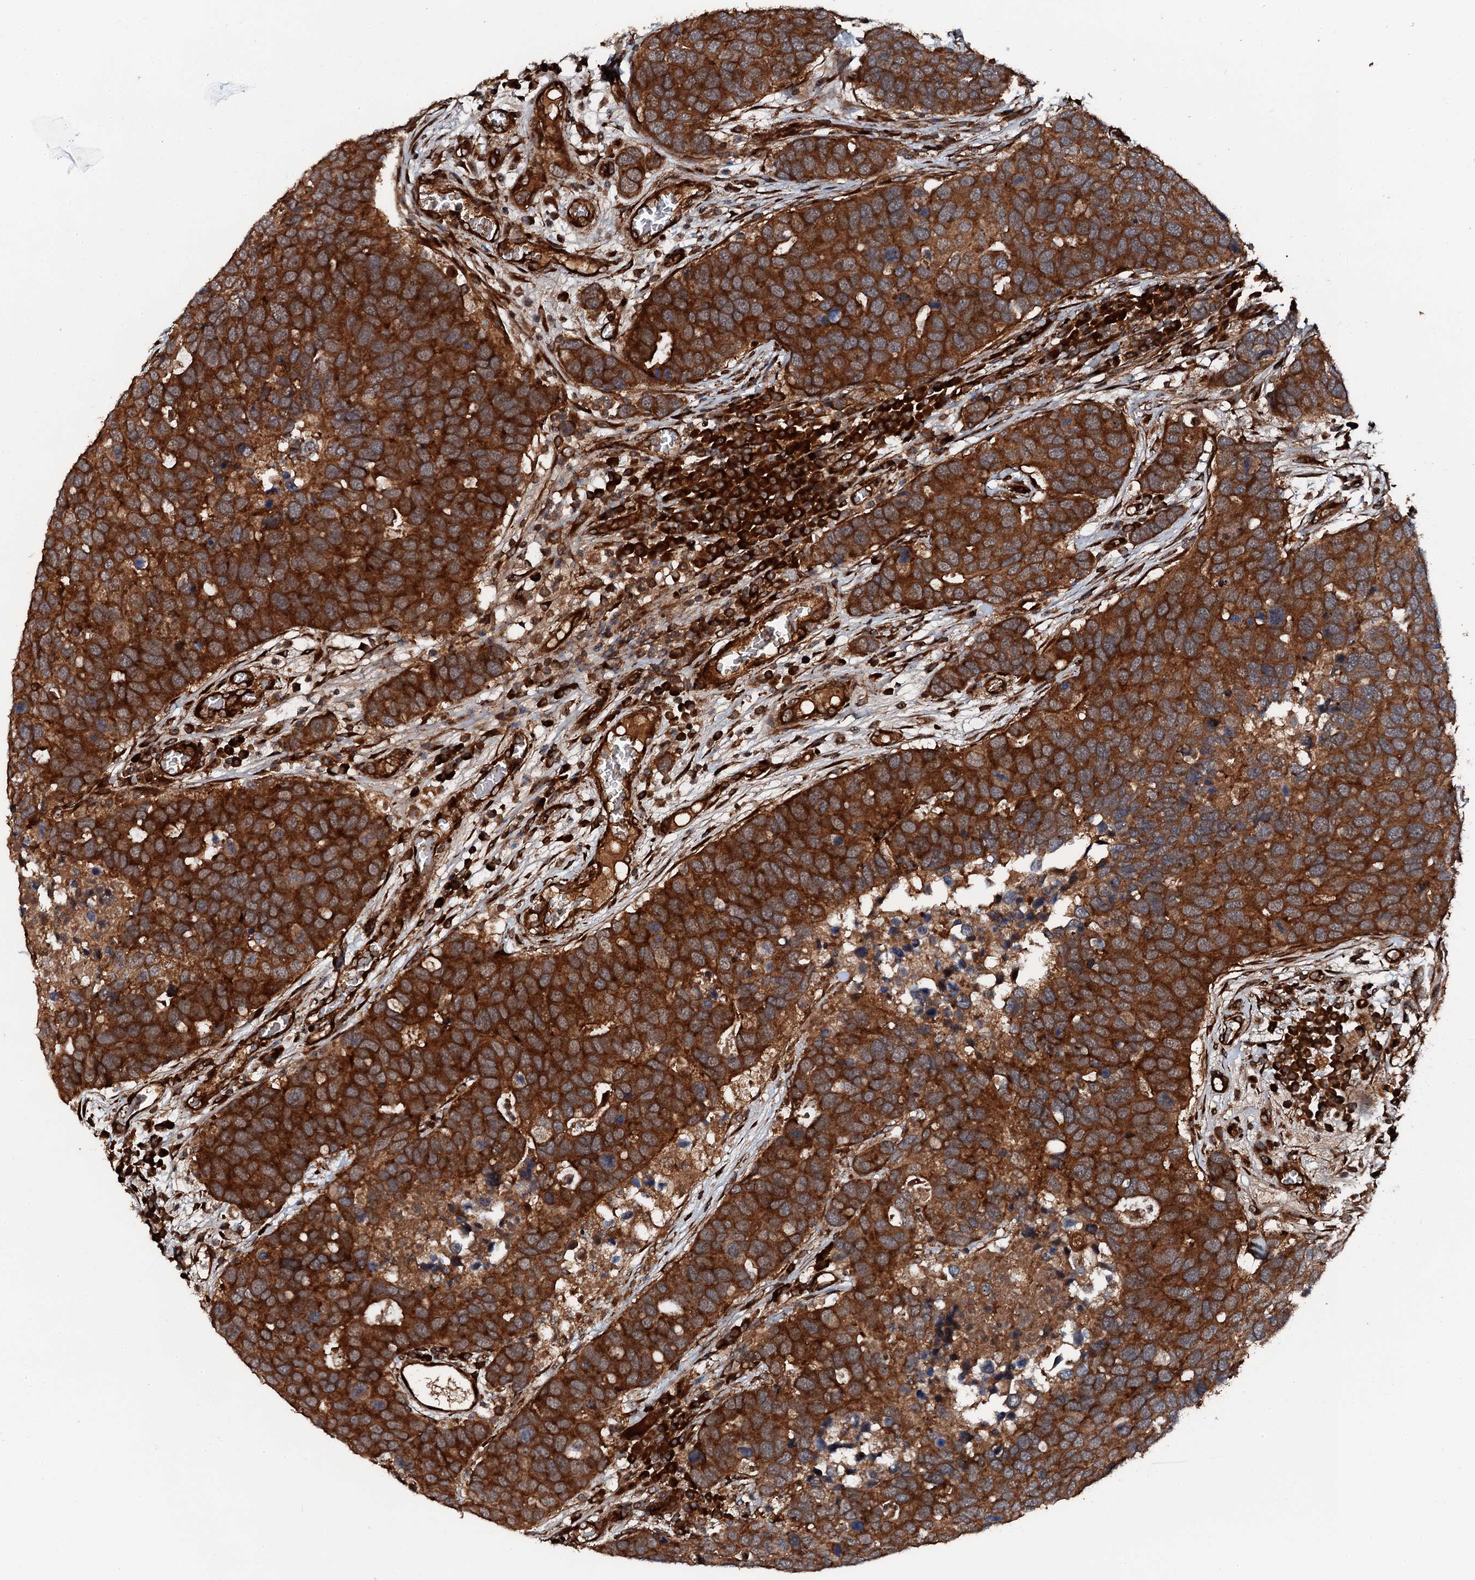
{"staining": {"intensity": "strong", "quantity": ">75%", "location": "cytoplasmic/membranous"}, "tissue": "breast cancer", "cell_type": "Tumor cells", "image_type": "cancer", "snomed": [{"axis": "morphology", "description": "Duct carcinoma"}, {"axis": "topography", "description": "Breast"}], "caption": "This is a histology image of IHC staining of breast cancer (infiltrating ductal carcinoma), which shows strong positivity in the cytoplasmic/membranous of tumor cells.", "gene": "FLYWCH1", "patient": {"sex": "female", "age": 83}}